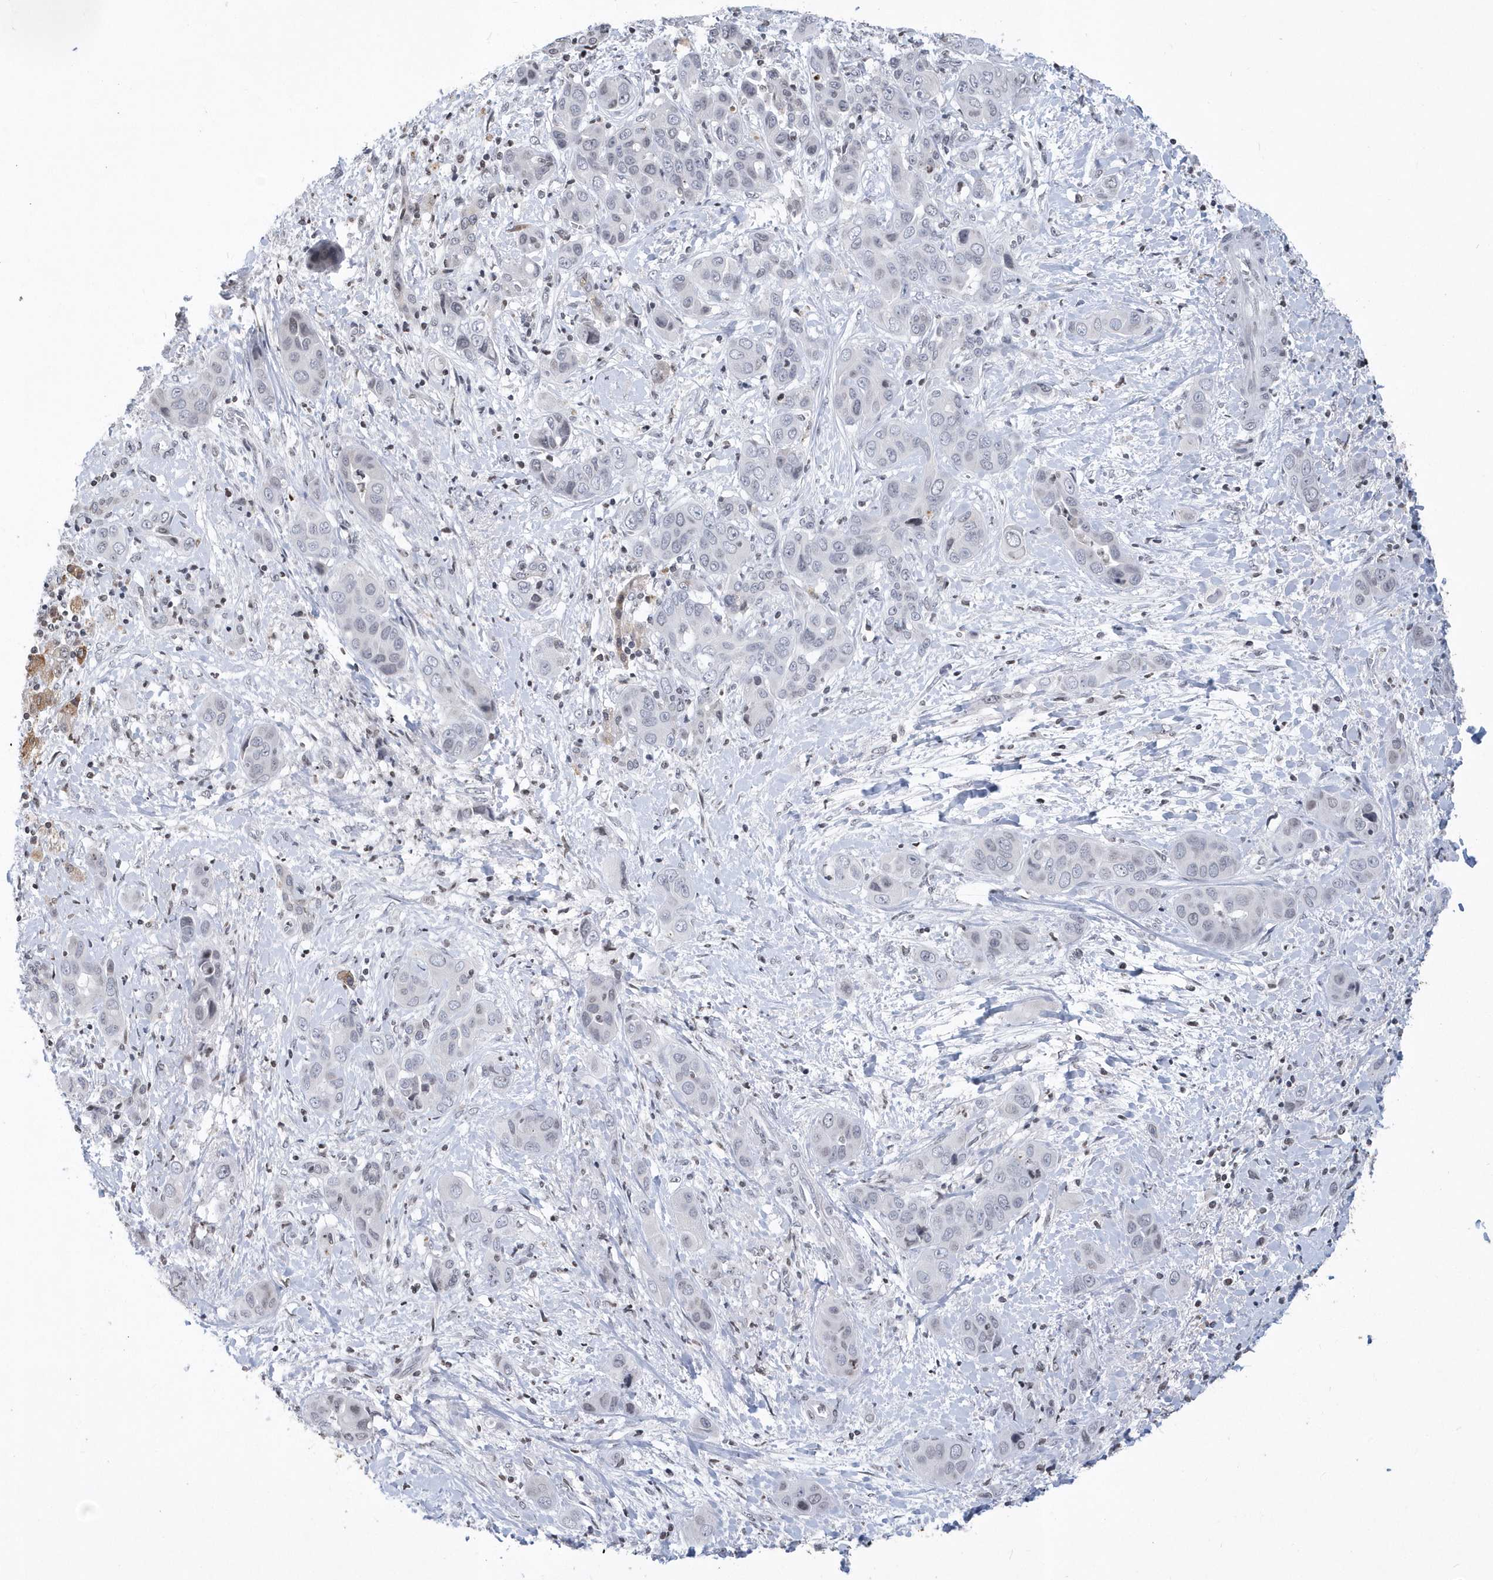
{"staining": {"intensity": "negative", "quantity": "none", "location": "none"}, "tissue": "liver cancer", "cell_type": "Tumor cells", "image_type": "cancer", "snomed": [{"axis": "morphology", "description": "Cholangiocarcinoma"}, {"axis": "topography", "description": "Liver"}], "caption": "High power microscopy photomicrograph of an IHC image of cholangiocarcinoma (liver), revealing no significant staining in tumor cells.", "gene": "VWA5B2", "patient": {"sex": "female", "age": 52}}